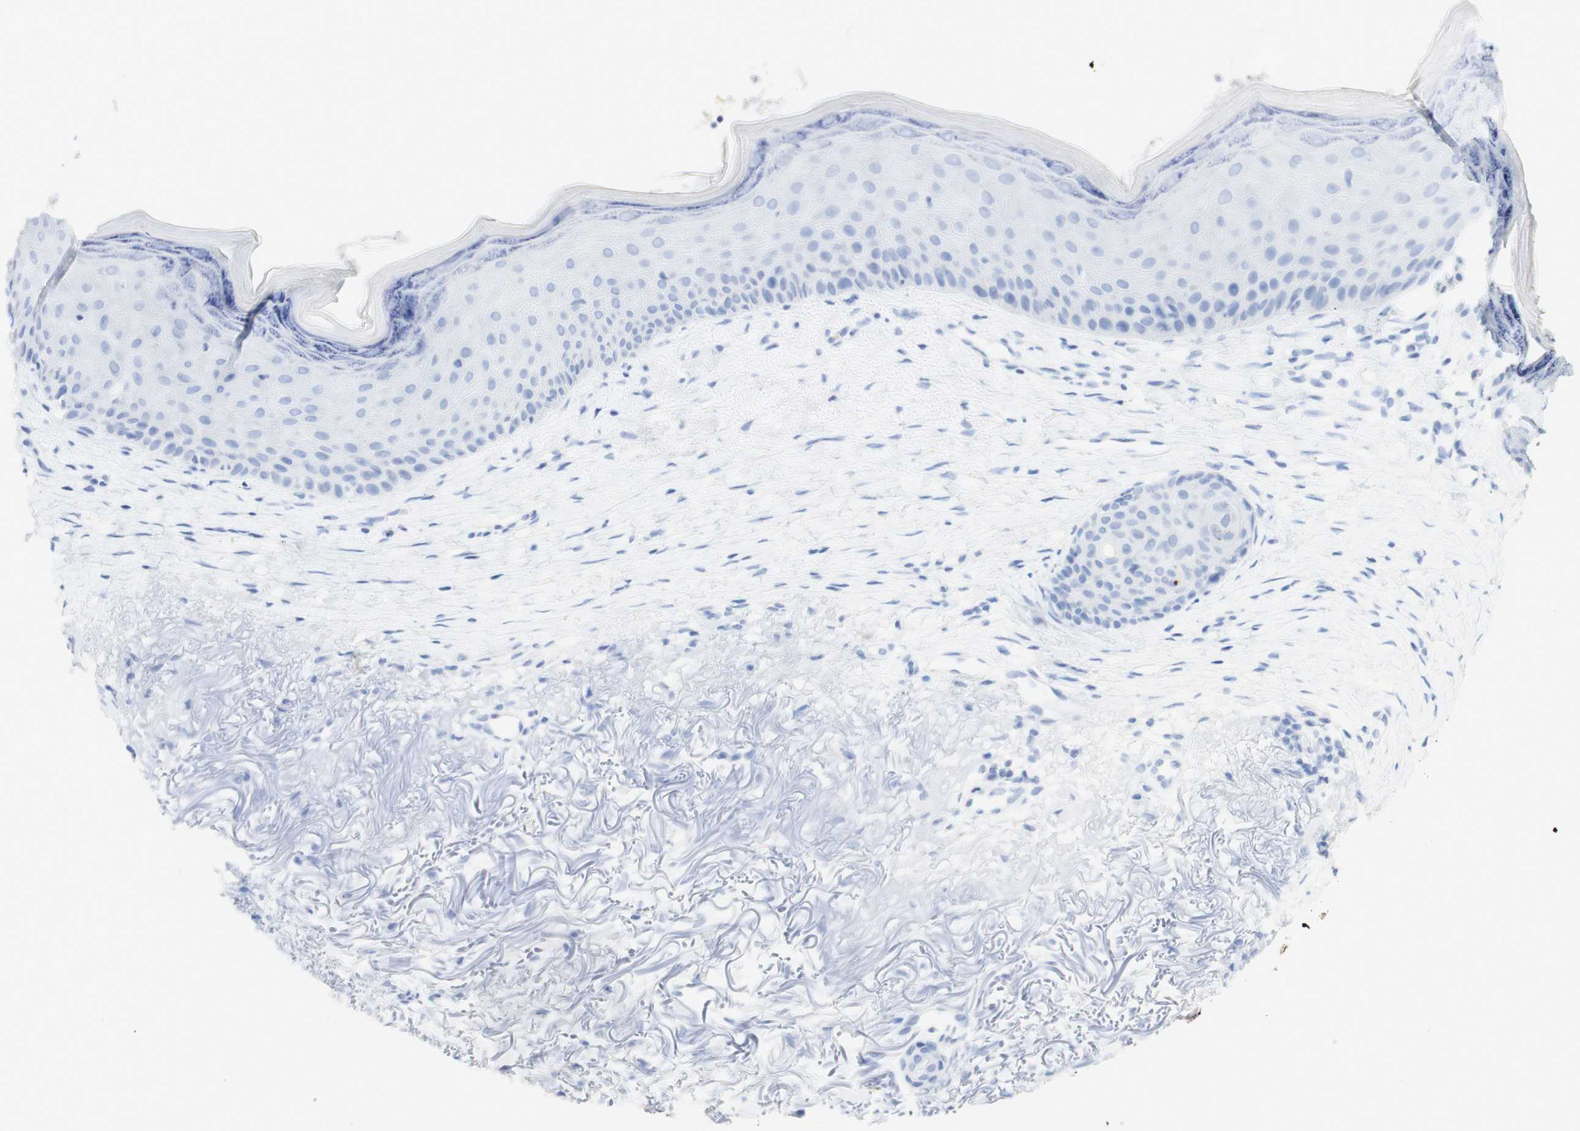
{"staining": {"intensity": "negative", "quantity": "none", "location": "none"}, "tissue": "skin cancer", "cell_type": "Tumor cells", "image_type": "cancer", "snomed": [{"axis": "morphology", "description": "Basal cell carcinoma"}, {"axis": "topography", "description": "Skin"}], "caption": "Immunohistochemistry of skin cancer (basal cell carcinoma) reveals no positivity in tumor cells.", "gene": "TPO", "patient": {"sex": "female", "age": 70}}